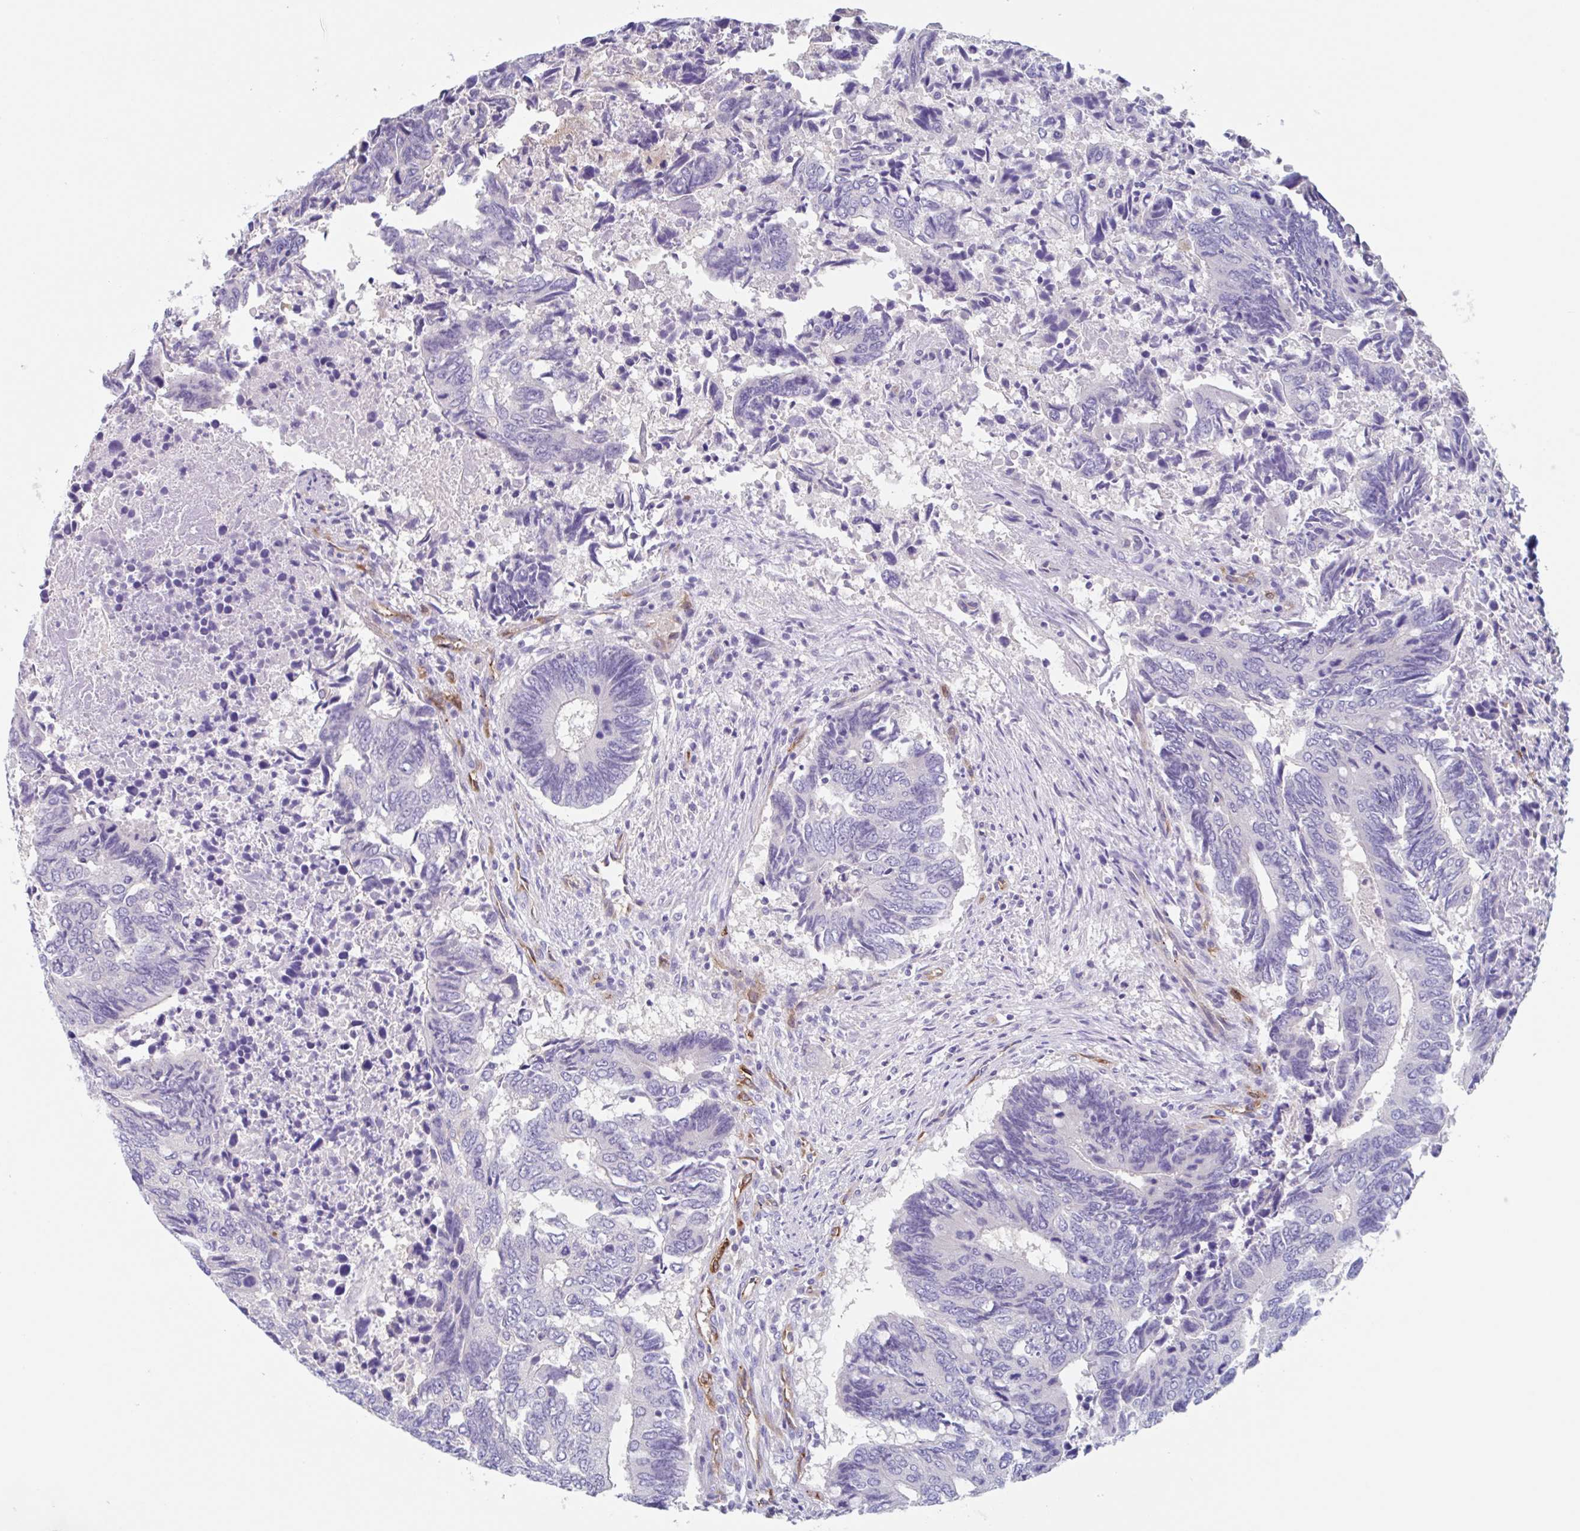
{"staining": {"intensity": "negative", "quantity": "none", "location": "none"}, "tissue": "colorectal cancer", "cell_type": "Tumor cells", "image_type": "cancer", "snomed": [{"axis": "morphology", "description": "Adenocarcinoma, NOS"}, {"axis": "topography", "description": "Colon"}], "caption": "A histopathology image of adenocarcinoma (colorectal) stained for a protein demonstrates no brown staining in tumor cells. (DAB IHC with hematoxylin counter stain).", "gene": "EHD4", "patient": {"sex": "male", "age": 87}}